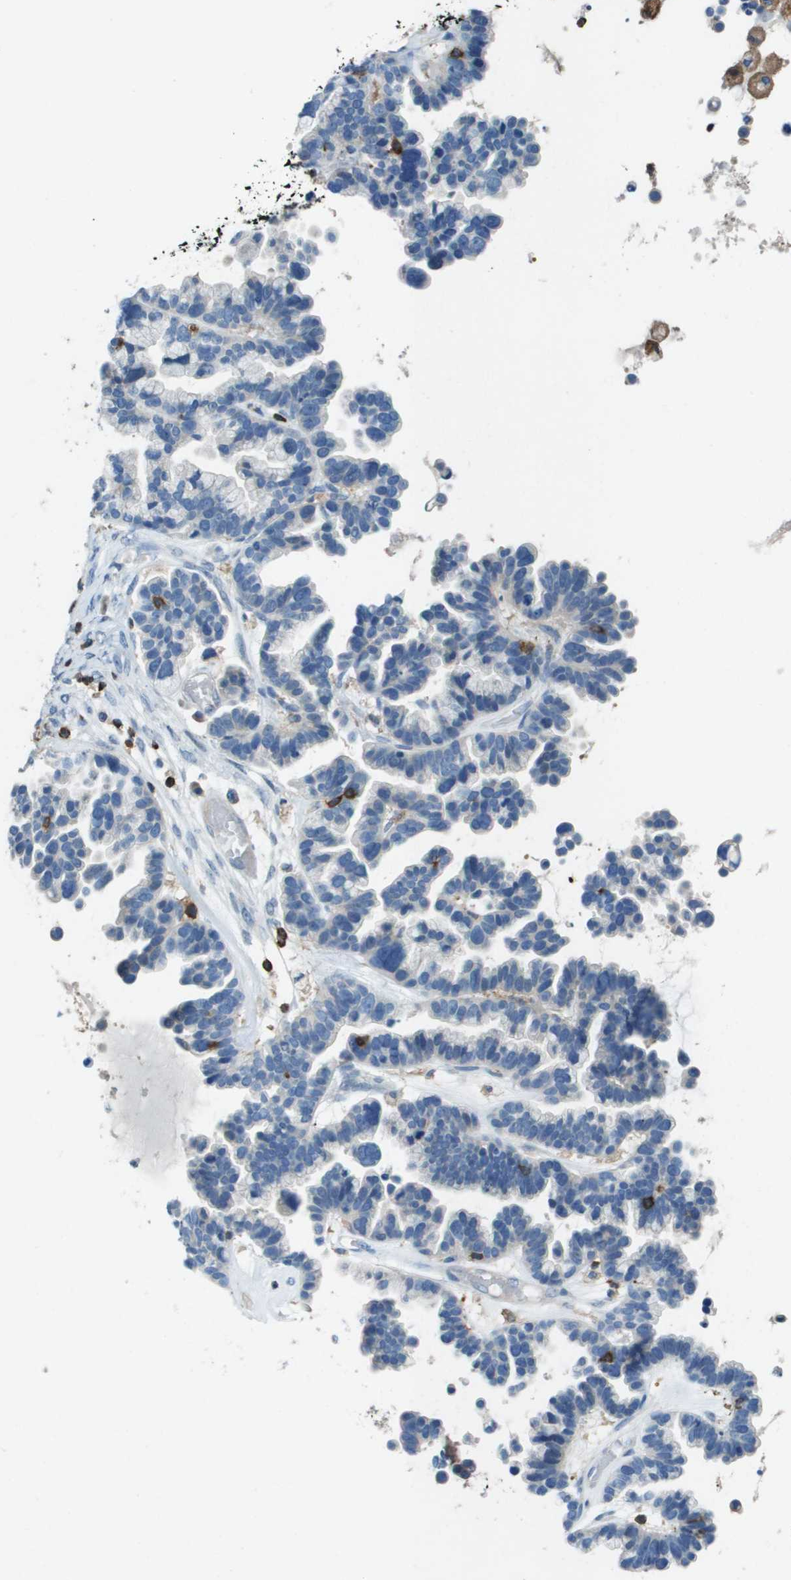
{"staining": {"intensity": "negative", "quantity": "none", "location": "none"}, "tissue": "ovarian cancer", "cell_type": "Tumor cells", "image_type": "cancer", "snomed": [{"axis": "morphology", "description": "Cystadenocarcinoma, serous, NOS"}, {"axis": "topography", "description": "Ovary"}], "caption": "Tumor cells show no significant staining in serous cystadenocarcinoma (ovarian).", "gene": "APBB1IP", "patient": {"sex": "female", "age": 56}}